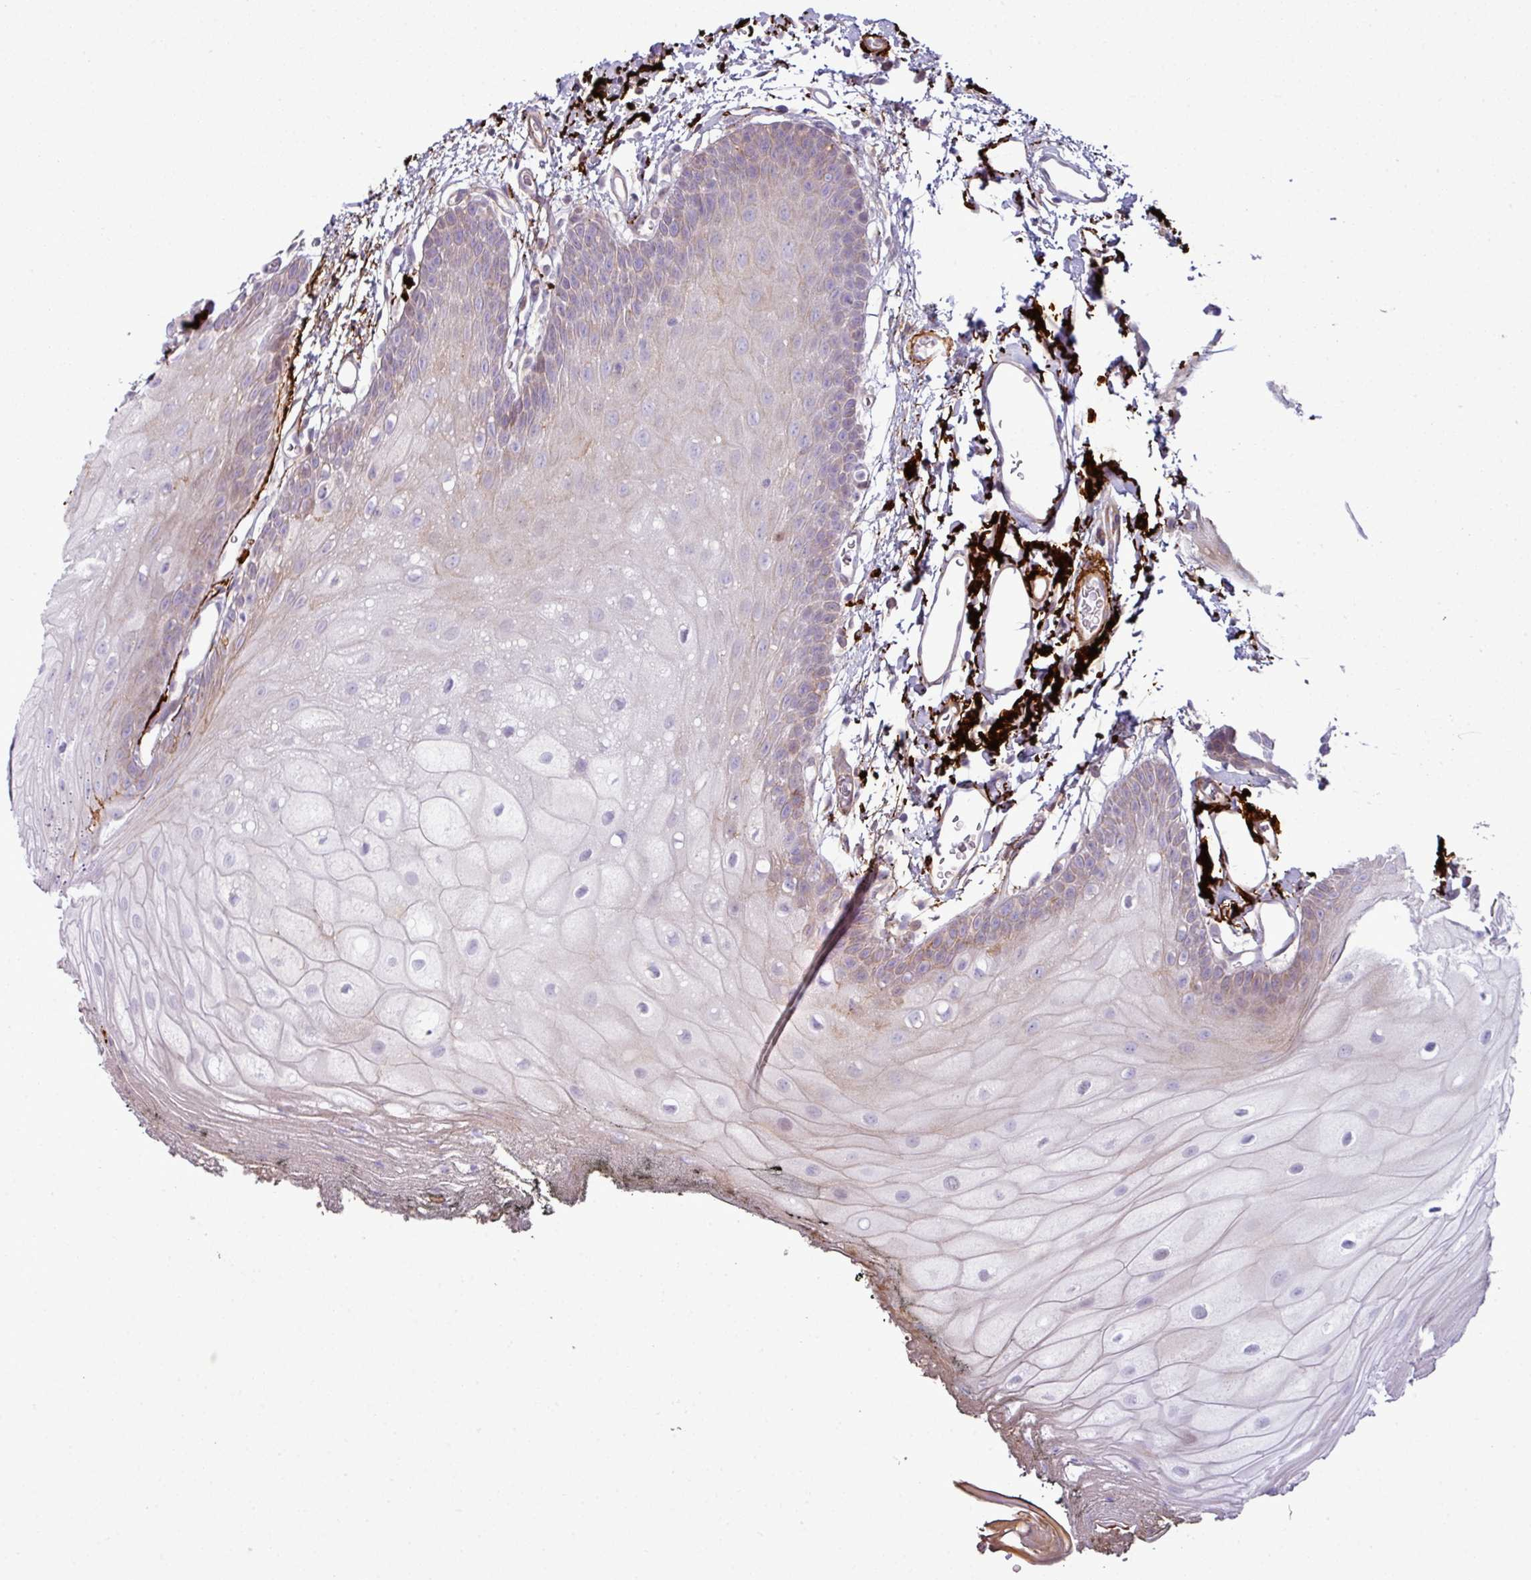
{"staining": {"intensity": "weak", "quantity": "<25%", "location": "cytoplasmic/membranous"}, "tissue": "oral mucosa", "cell_type": "Squamous epithelial cells", "image_type": "normal", "snomed": [{"axis": "morphology", "description": "Normal tissue, NOS"}, {"axis": "morphology", "description": "Squamous cell carcinoma, NOS"}, {"axis": "topography", "description": "Oral tissue"}, {"axis": "topography", "description": "Head-Neck"}], "caption": "DAB (3,3'-diaminobenzidine) immunohistochemical staining of benign human oral mucosa displays no significant staining in squamous epithelial cells.", "gene": "COL8A1", "patient": {"sex": "female", "age": 81}}